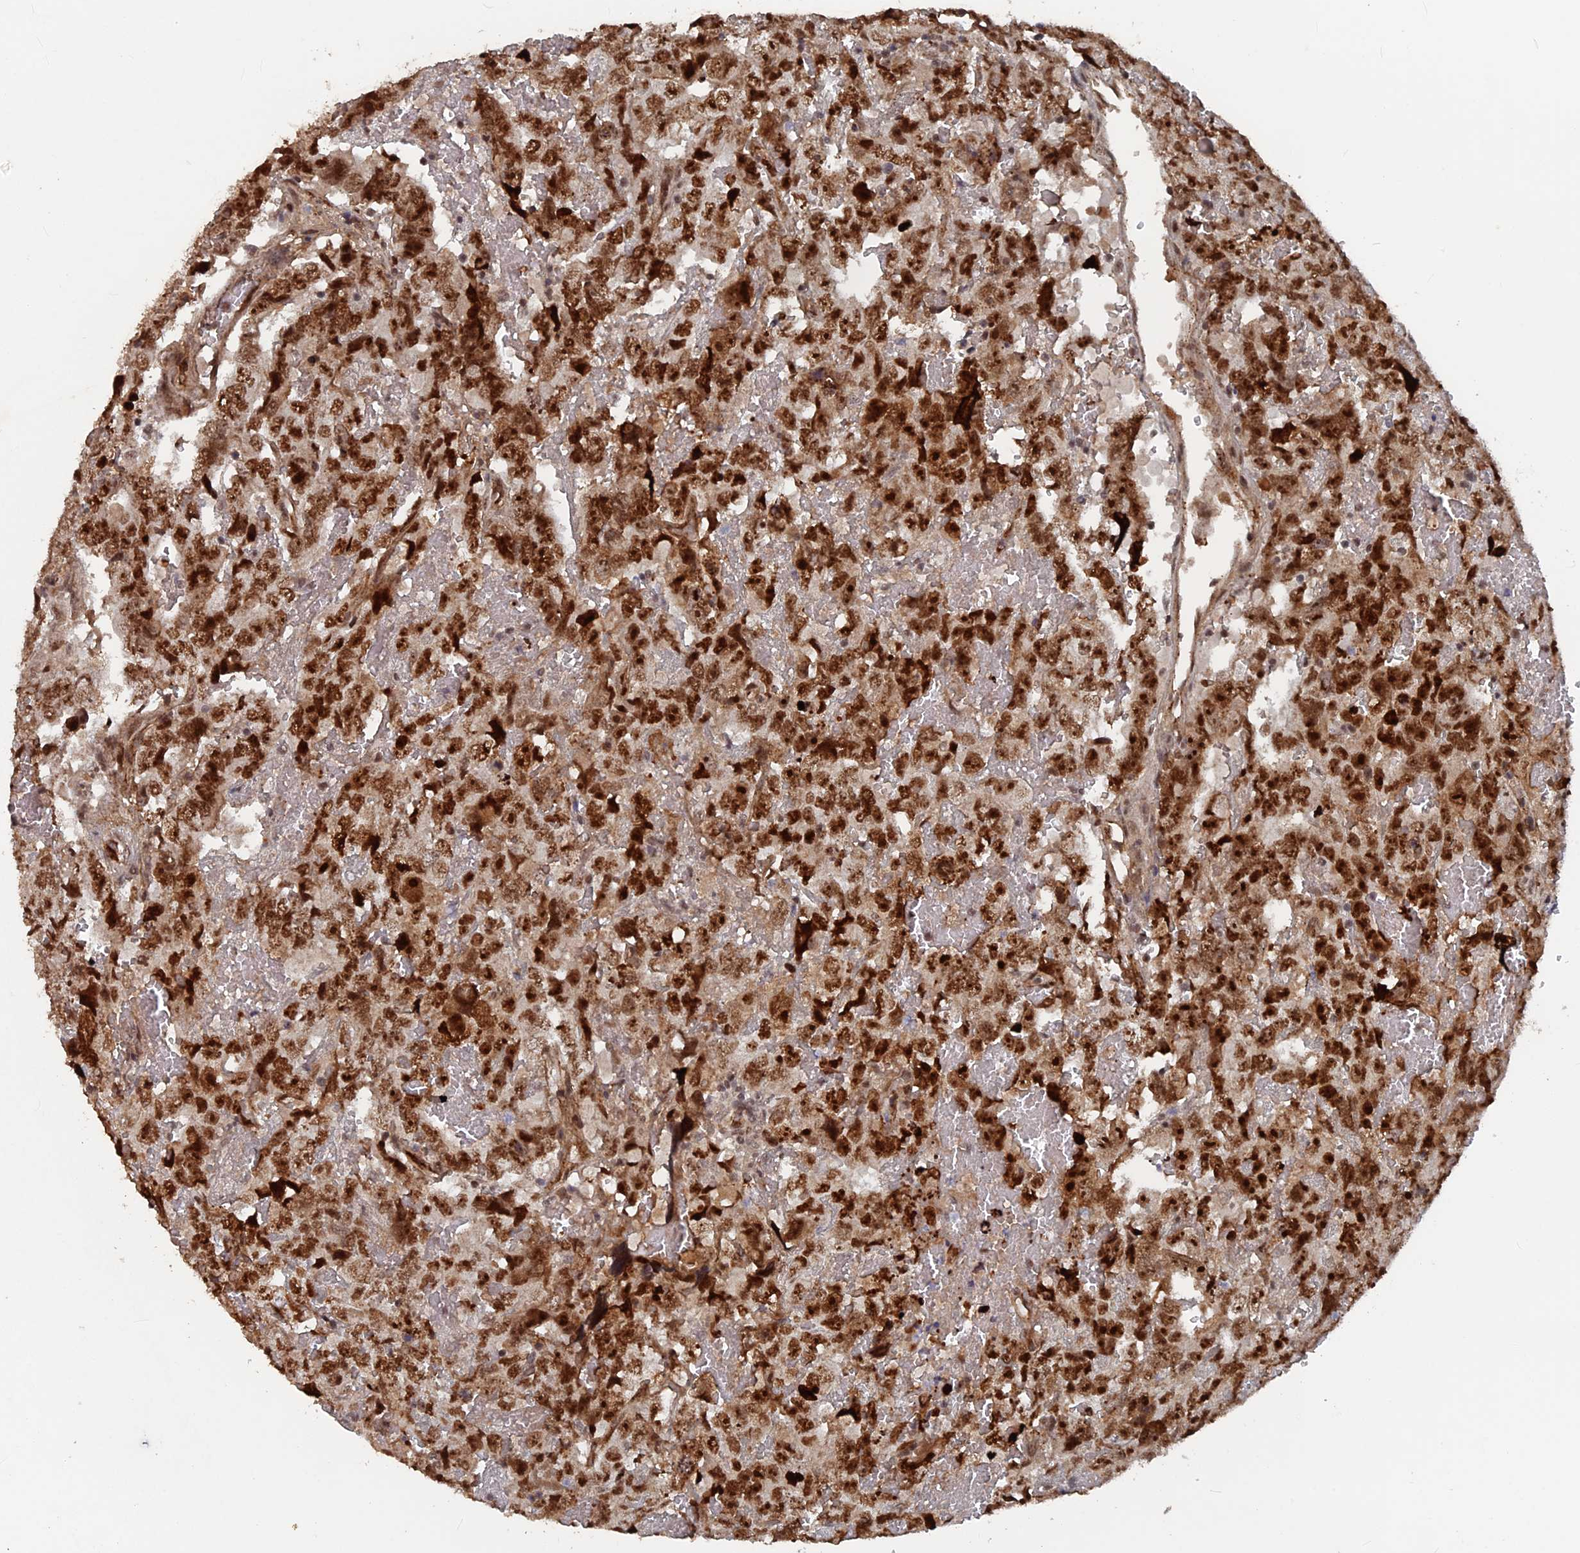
{"staining": {"intensity": "strong", "quantity": ">75%", "location": "nuclear"}, "tissue": "testis cancer", "cell_type": "Tumor cells", "image_type": "cancer", "snomed": [{"axis": "morphology", "description": "Carcinoma, Embryonal, NOS"}, {"axis": "topography", "description": "Testis"}], "caption": "Protein analysis of embryonal carcinoma (testis) tissue shows strong nuclear positivity in approximately >75% of tumor cells. (DAB (3,3'-diaminobenzidine) IHC, brown staining for protein, blue staining for nuclei).", "gene": "SH3D21", "patient": {"sex": "male", "age": 45}}